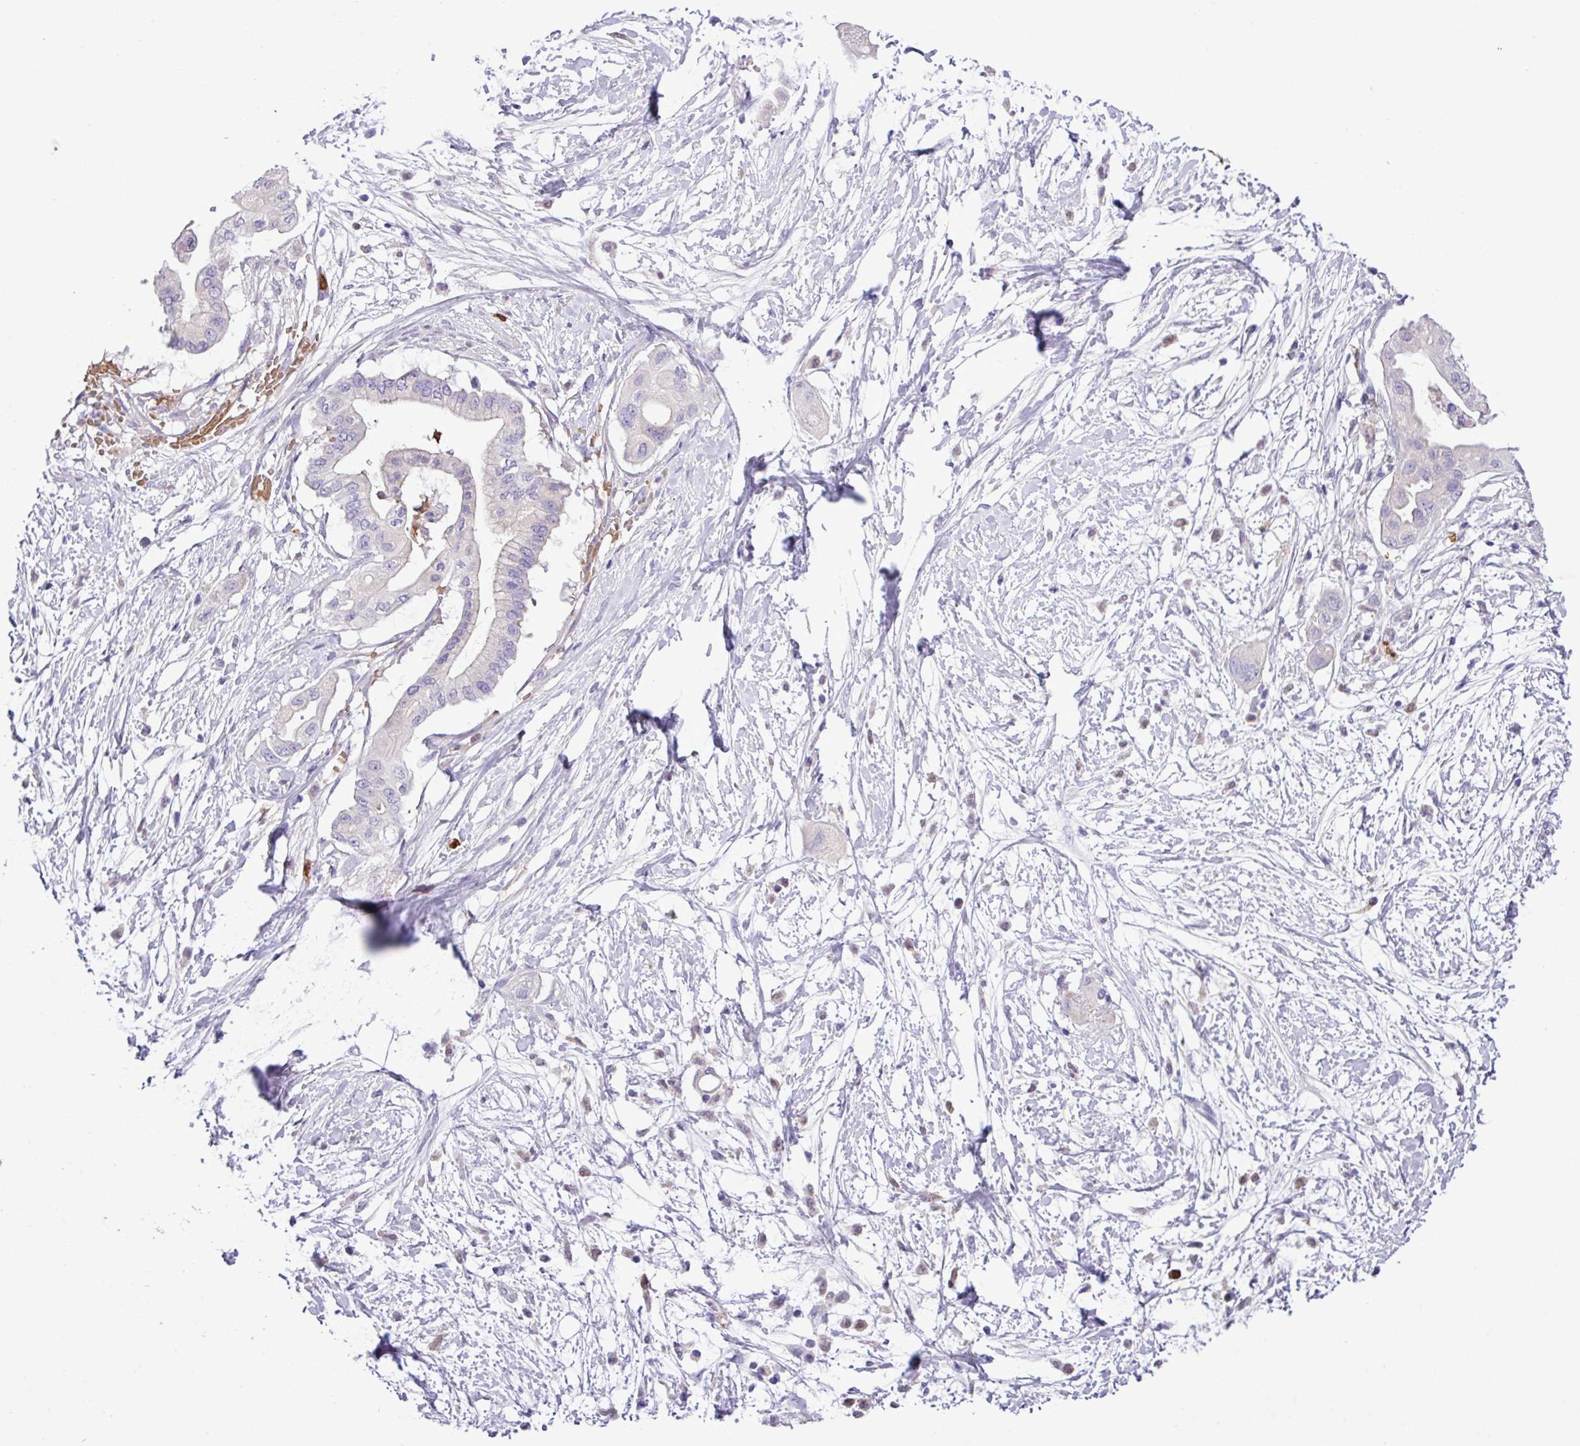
{"staining": {"intensity": "negative", "quantity": "none", "location": "none"}, "tissue": "pancreatic cancer", "cell_type": "Tumor cells", "image_type": "cancer", "snomed": [{"axis": "morphology", "description": "Adenocarcinoma, NOS"}, {"axis": "topography", "description": "Pancreas"}], "caption": "An IHC micrograph of pancreatic cancer is shown. There is no staining in tumor cells of pancreatic cancer.", "gene": "MGAT4B", "patient": {"sex": "male", "age": 68}}